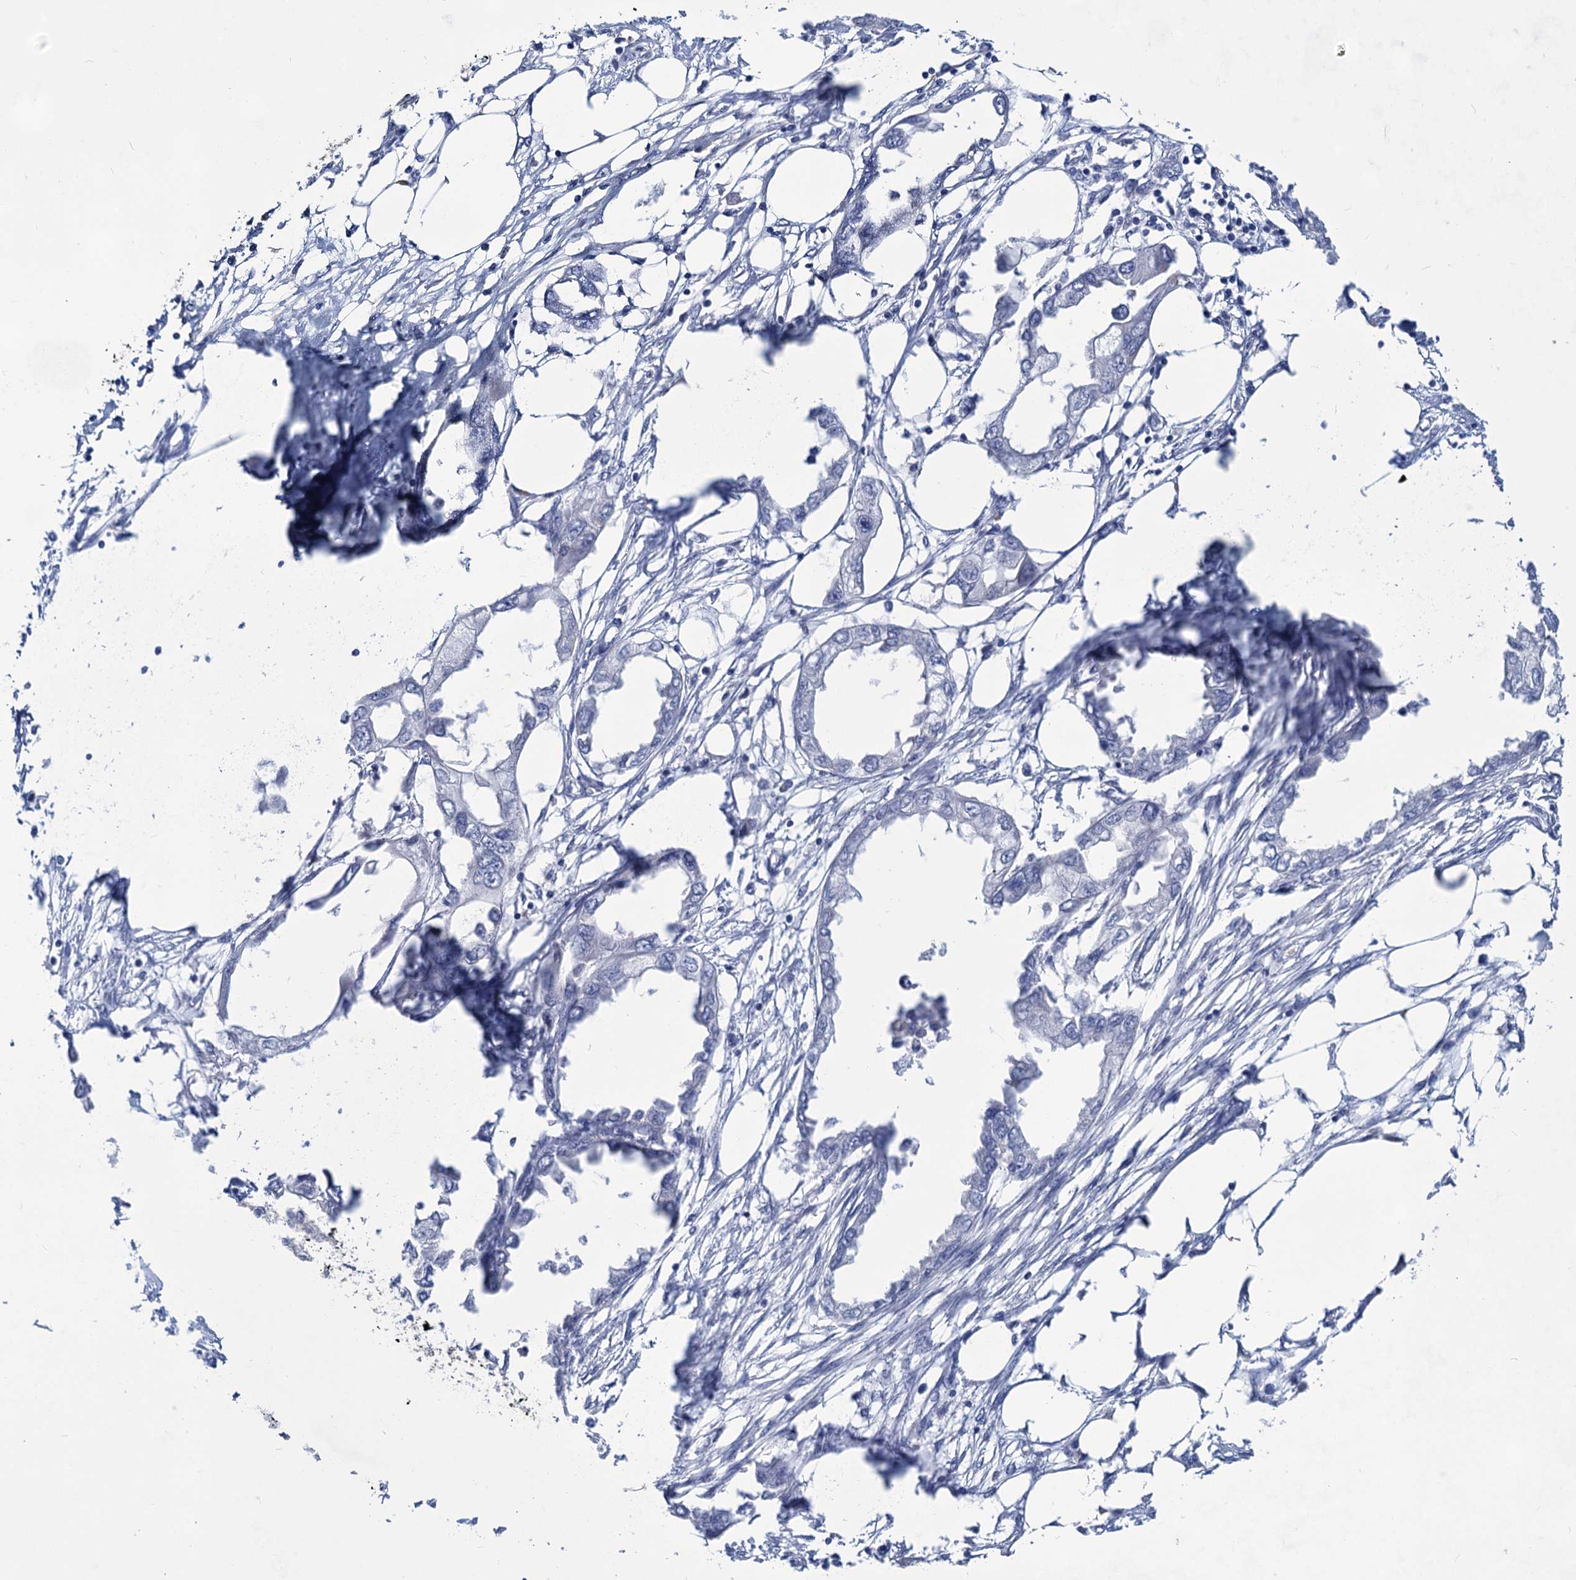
{"staining": {"intensity": "negative", "quantity": "none", "location": "none"}, "tissue": "endometrial cancer", "cell_type": "Tumor cells", "image_type": "cancer", "snomed": [{"axis": "morphology", "description": "Adenocarcinoma, NOS"}, {"axis": "morphology", "description": "Adenocarcinoma, metastatic, NOS"}, {"axis": "topography", "description": "Adipose tissue"}, {"axis": "topography", "description": "Endometrium"}], "caption": "Immunohistochemistry of endometrial adenocarcinoma displays no expression in tumor cells.", "gene": "TTC17", "patient": {"sex": "female", "age": 67}}